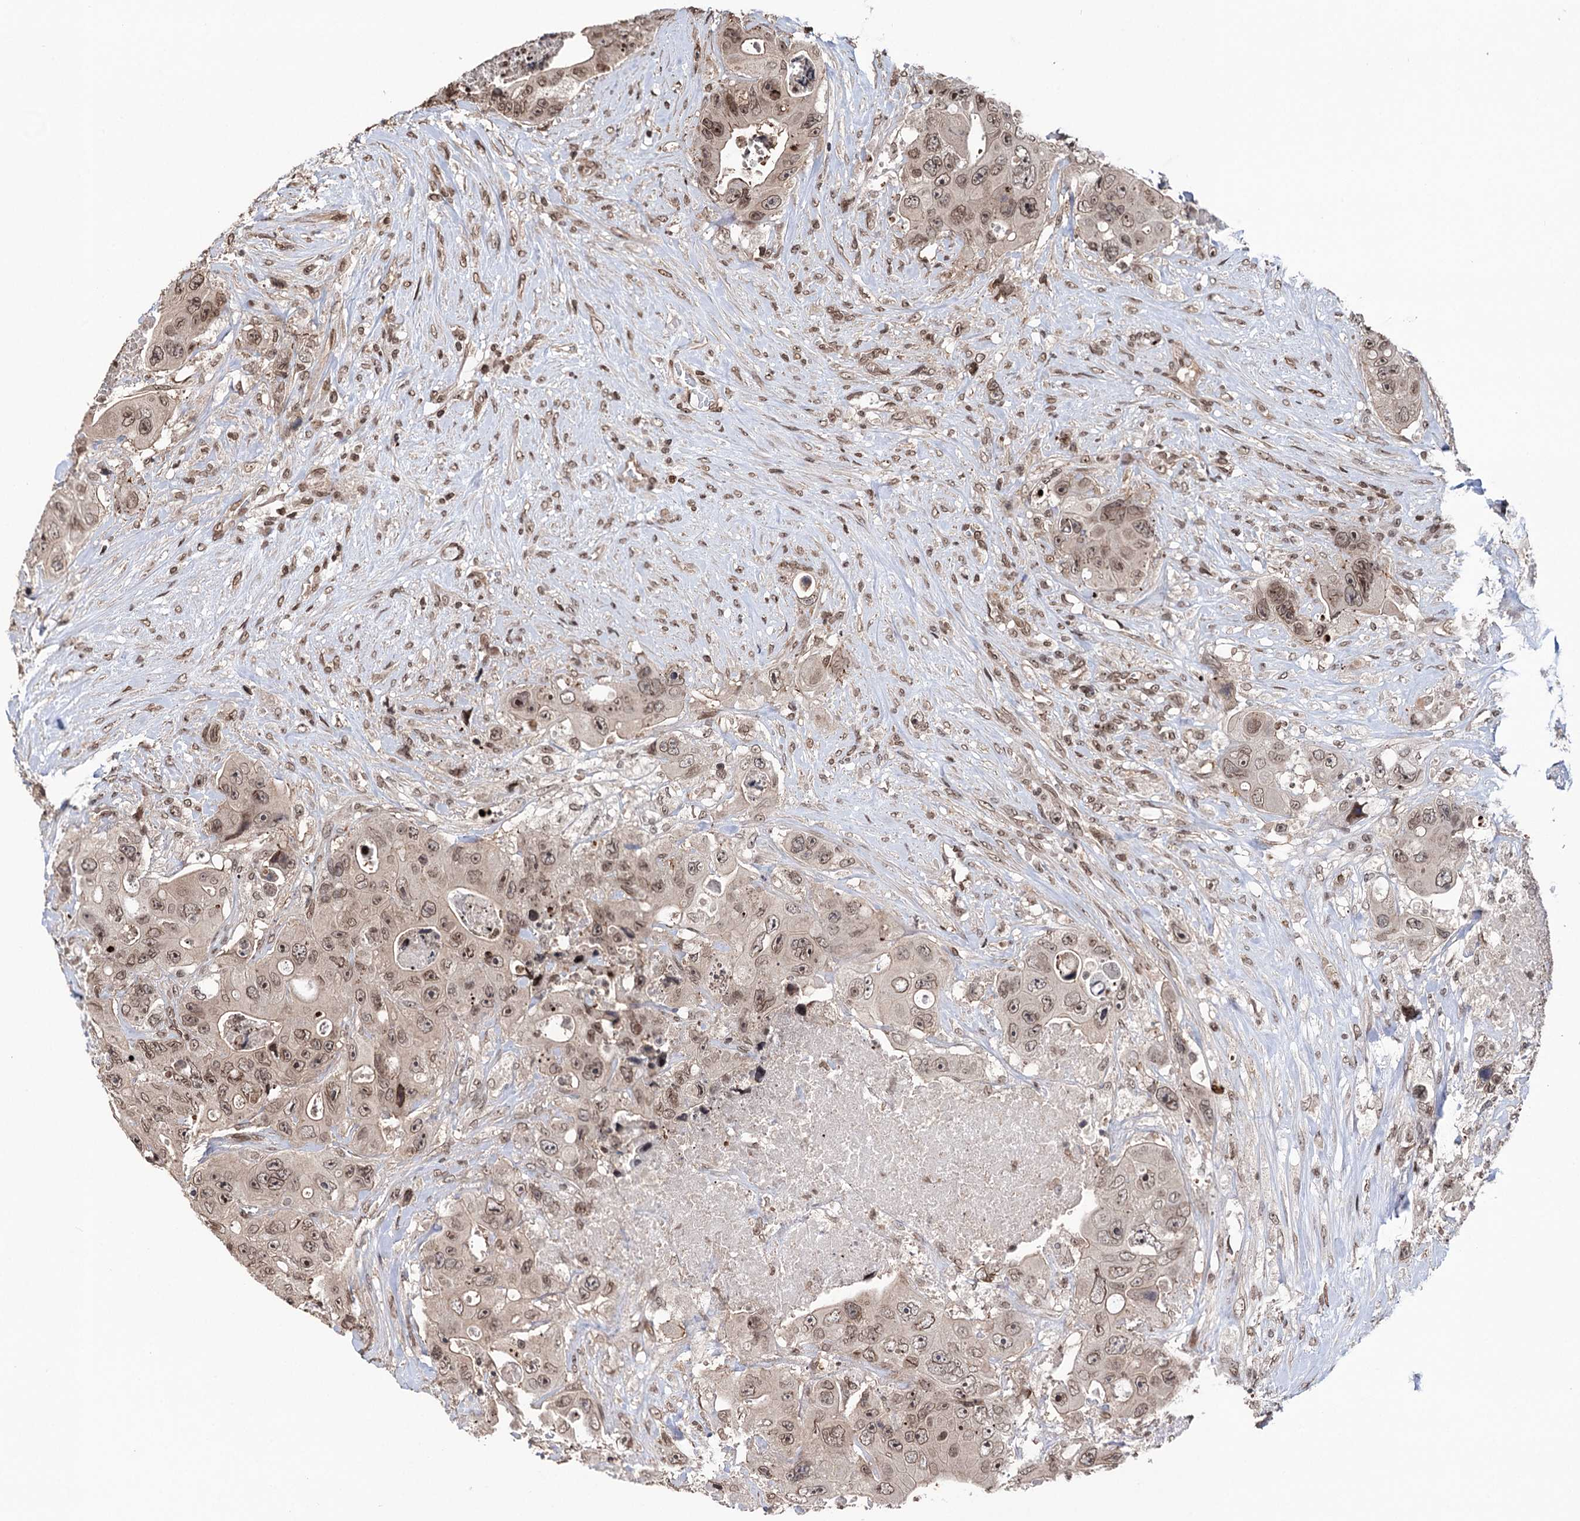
{"staining": {"intensity": "moderate", "quantity": ">75%", "location": "nuclear"}, "tissue": "colorectal cancer", "cell_type": "Tumor cells", "image_type": "cancer", "snomed": [{"axis": "morphology", "description": "Adenocarcinoma, NOS"}, {"axis": "topography", "description": "Colon"}], "caption": "This micrograph demonstrates adenocarcinoma (colorectal) stained with immunohistochemistry to label a protein in brown. The nuclear of tumor cells show moderate positivity for the protein. Nuclei are counter-stained blue.", "gene": "CCDC77", "patient": {"sex": "female", "age": 46}}